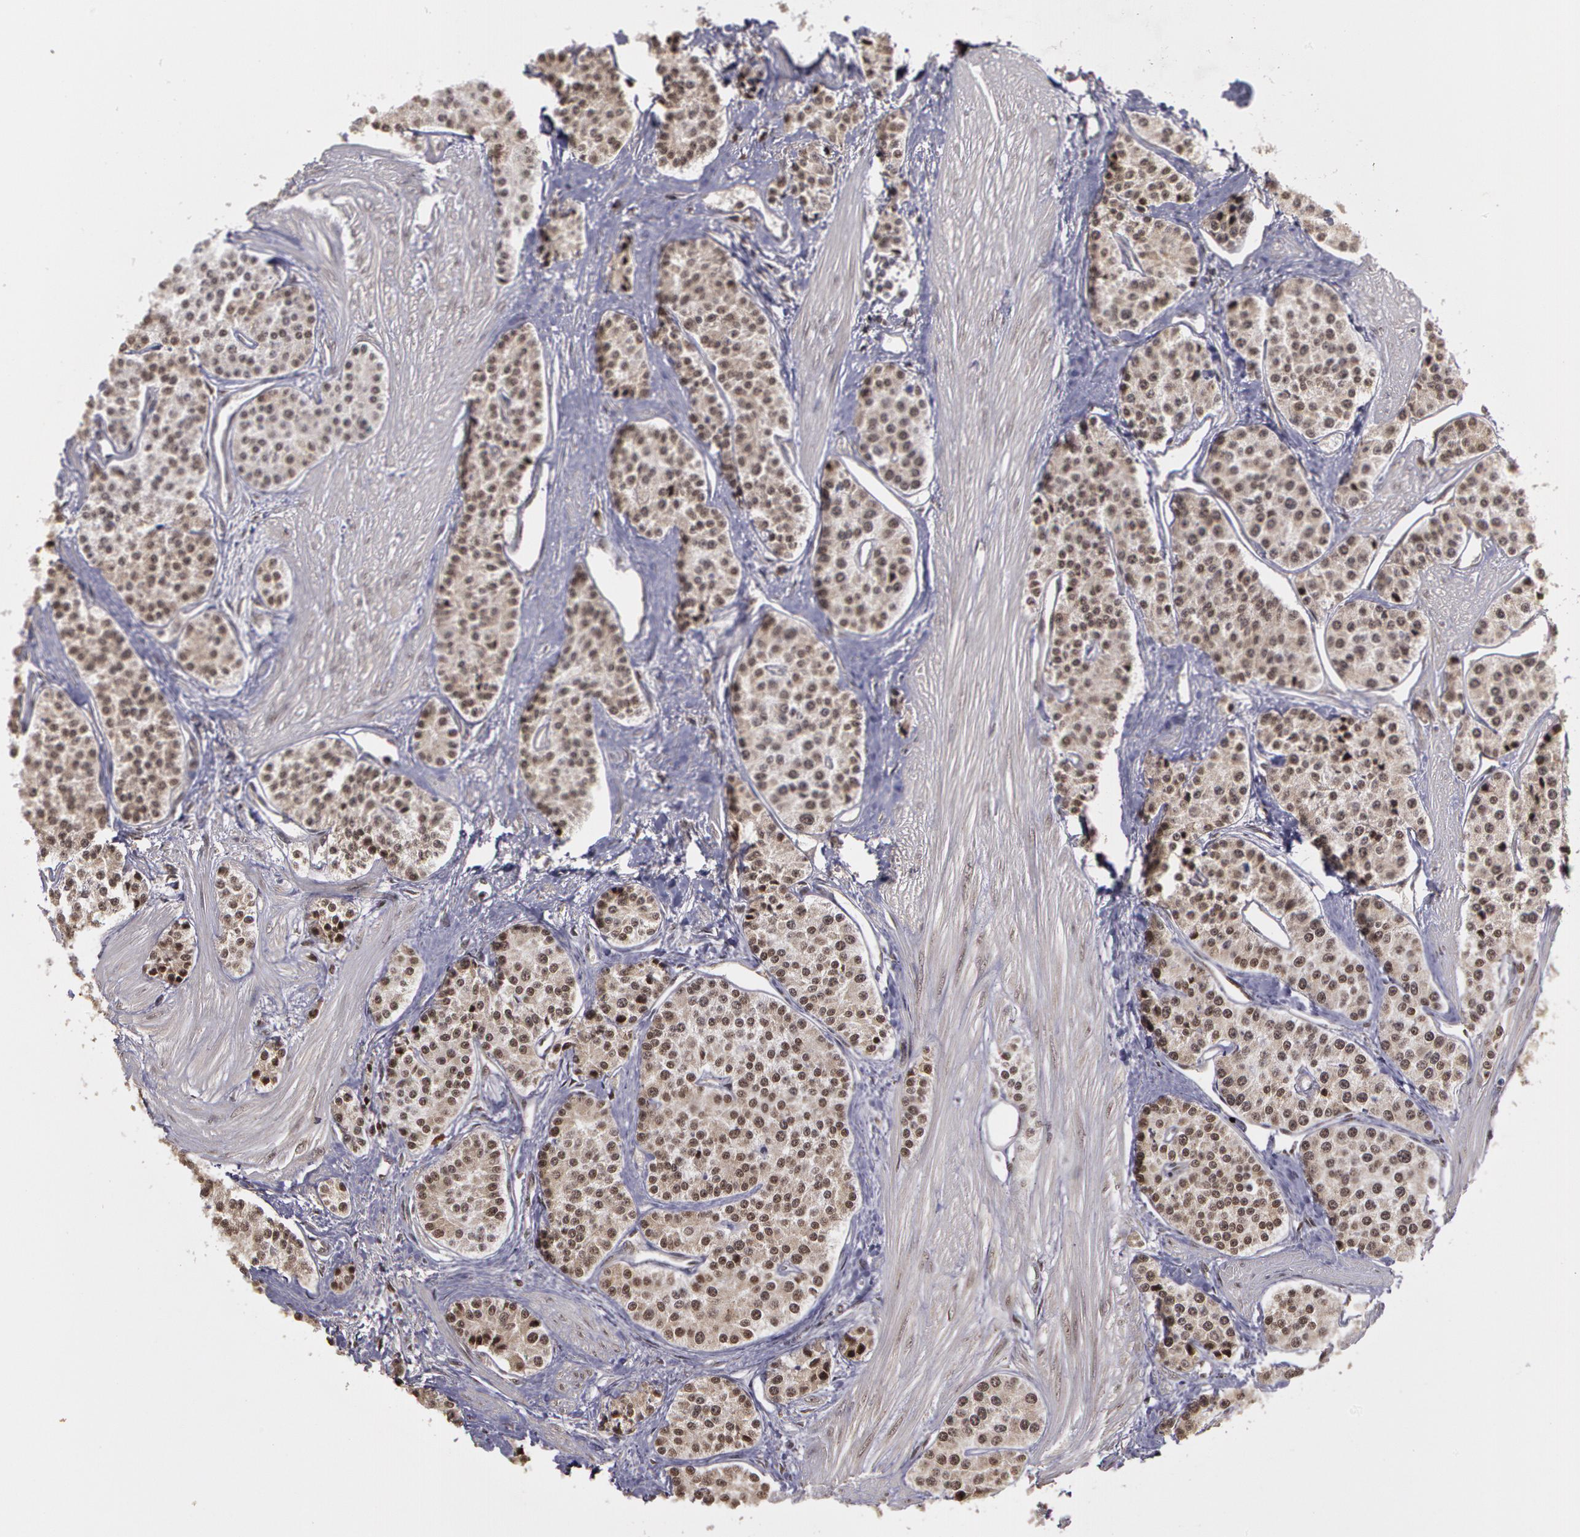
{"staining": {"intensity": "moderate", "quantity": ">75%", "location": "cytoplasmic/membranous,nuclear"}, "tissue": "carcinoid", "cell_type": "Tumor cells", "image_type": "cancer", "snomed": [{"axis": "morphology", "description": "Carcinoid, malignant, NOS"}, {"axis": "topography", "description": "Stomach"}], "caption": "Protein staining demonstrates moderate cytoplasmic/membranous and nuclear expression in approximately >75% of tumor cells in carcinoid.", "gene": "GLIS1", "patient": {"sex": "female", "age": 76}}